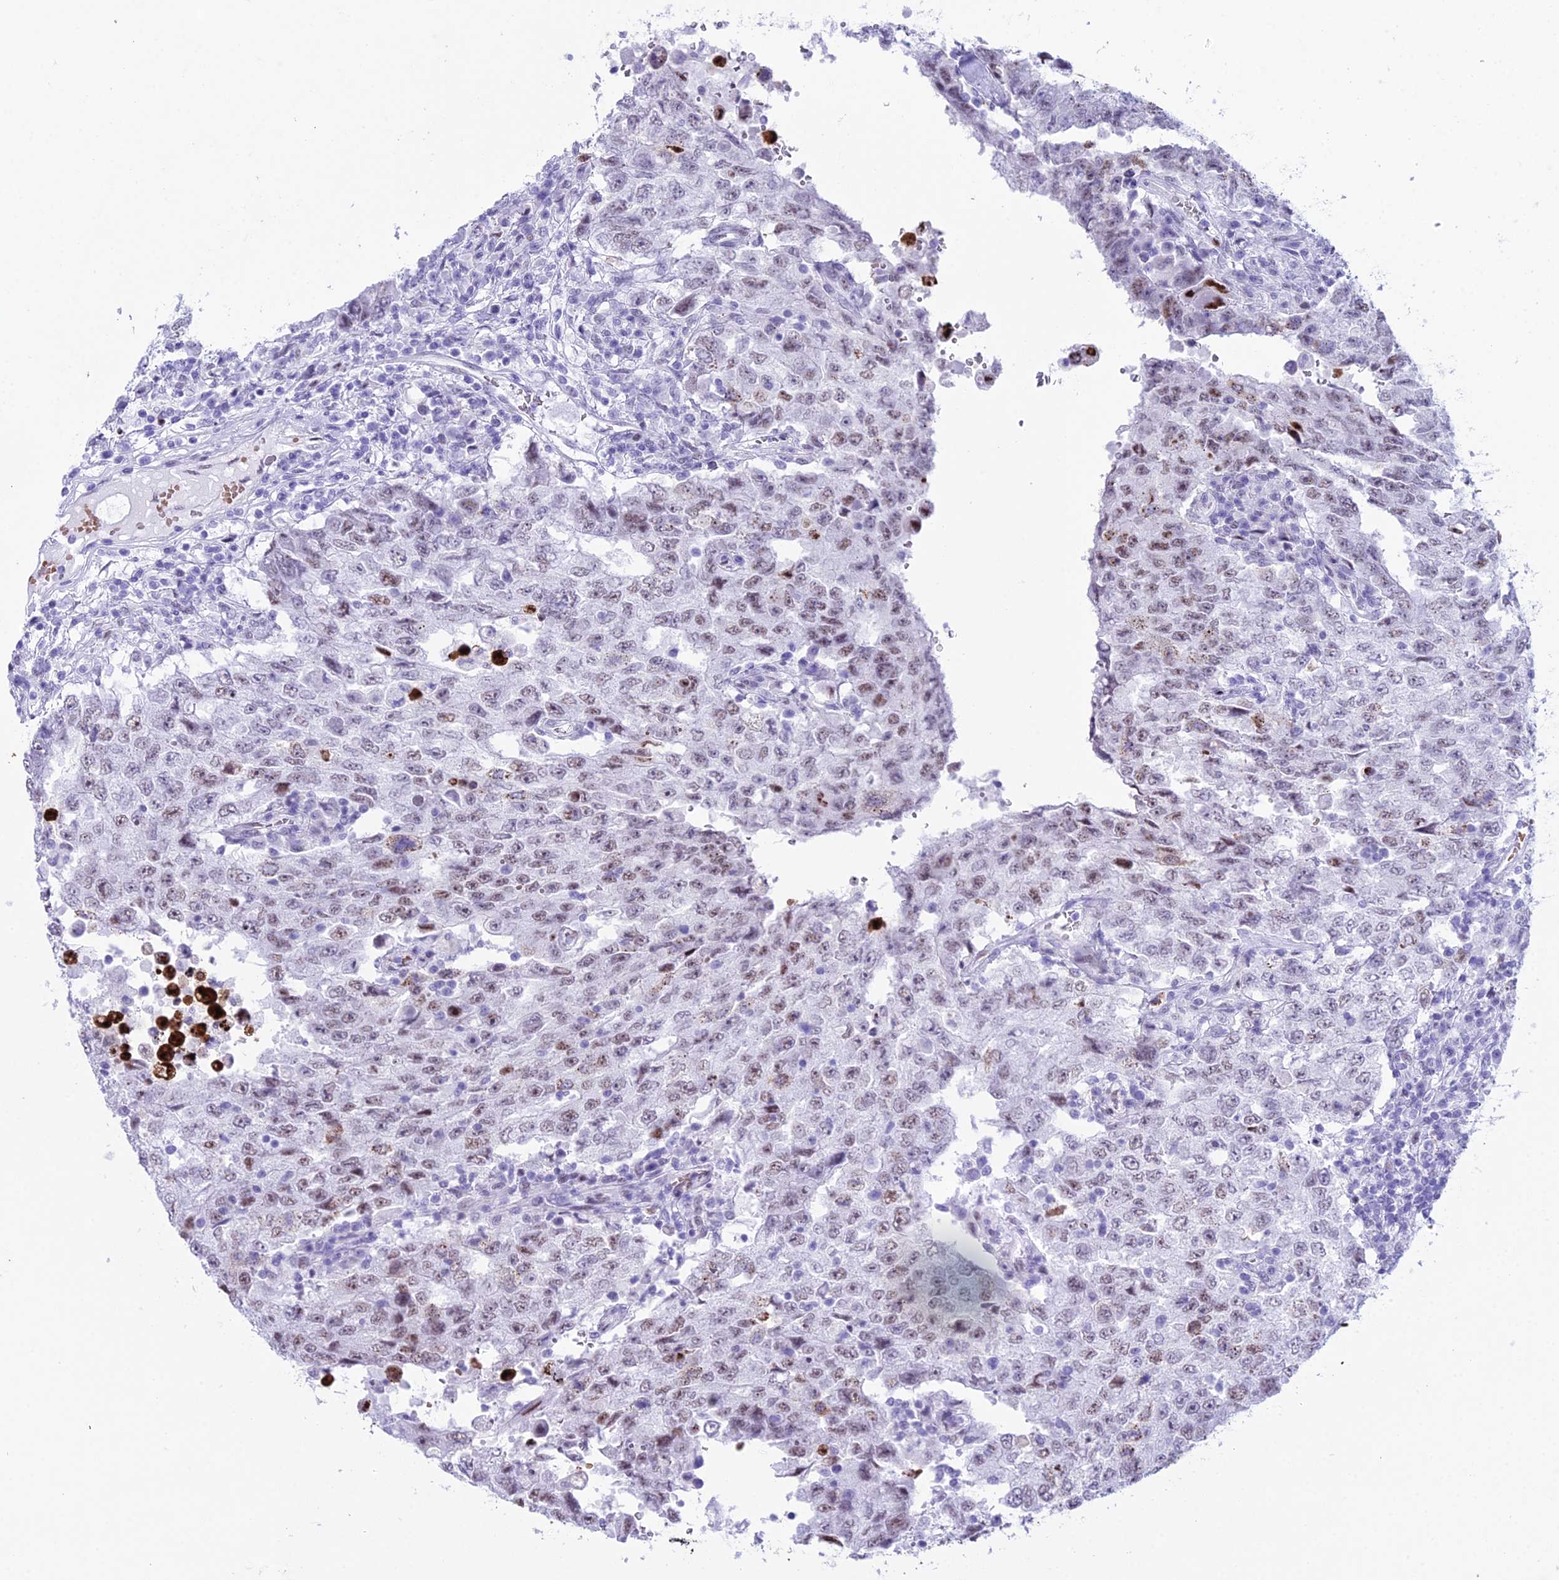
{"staining": {"intensity": "weak", "quantity": "25%-75%", "location": "nuclear"}, "tissue": "testis cancer", "cell_type": "Tumor cells", "image_type": "cancer", "snomed": [{"axis": "morphology", "description": "Carcinoma, Embryonal, NOS"}, {"axis": "topography", "description": "Testis"}], "caption": "Protein analysis of testis cancer (embryonal carcinoma) tissue exhibits weak nuclear positivity in about 25%-75% of tumor cells.", "gene": "RNPS1", "patient": {"sex": "male", "age": 26}}